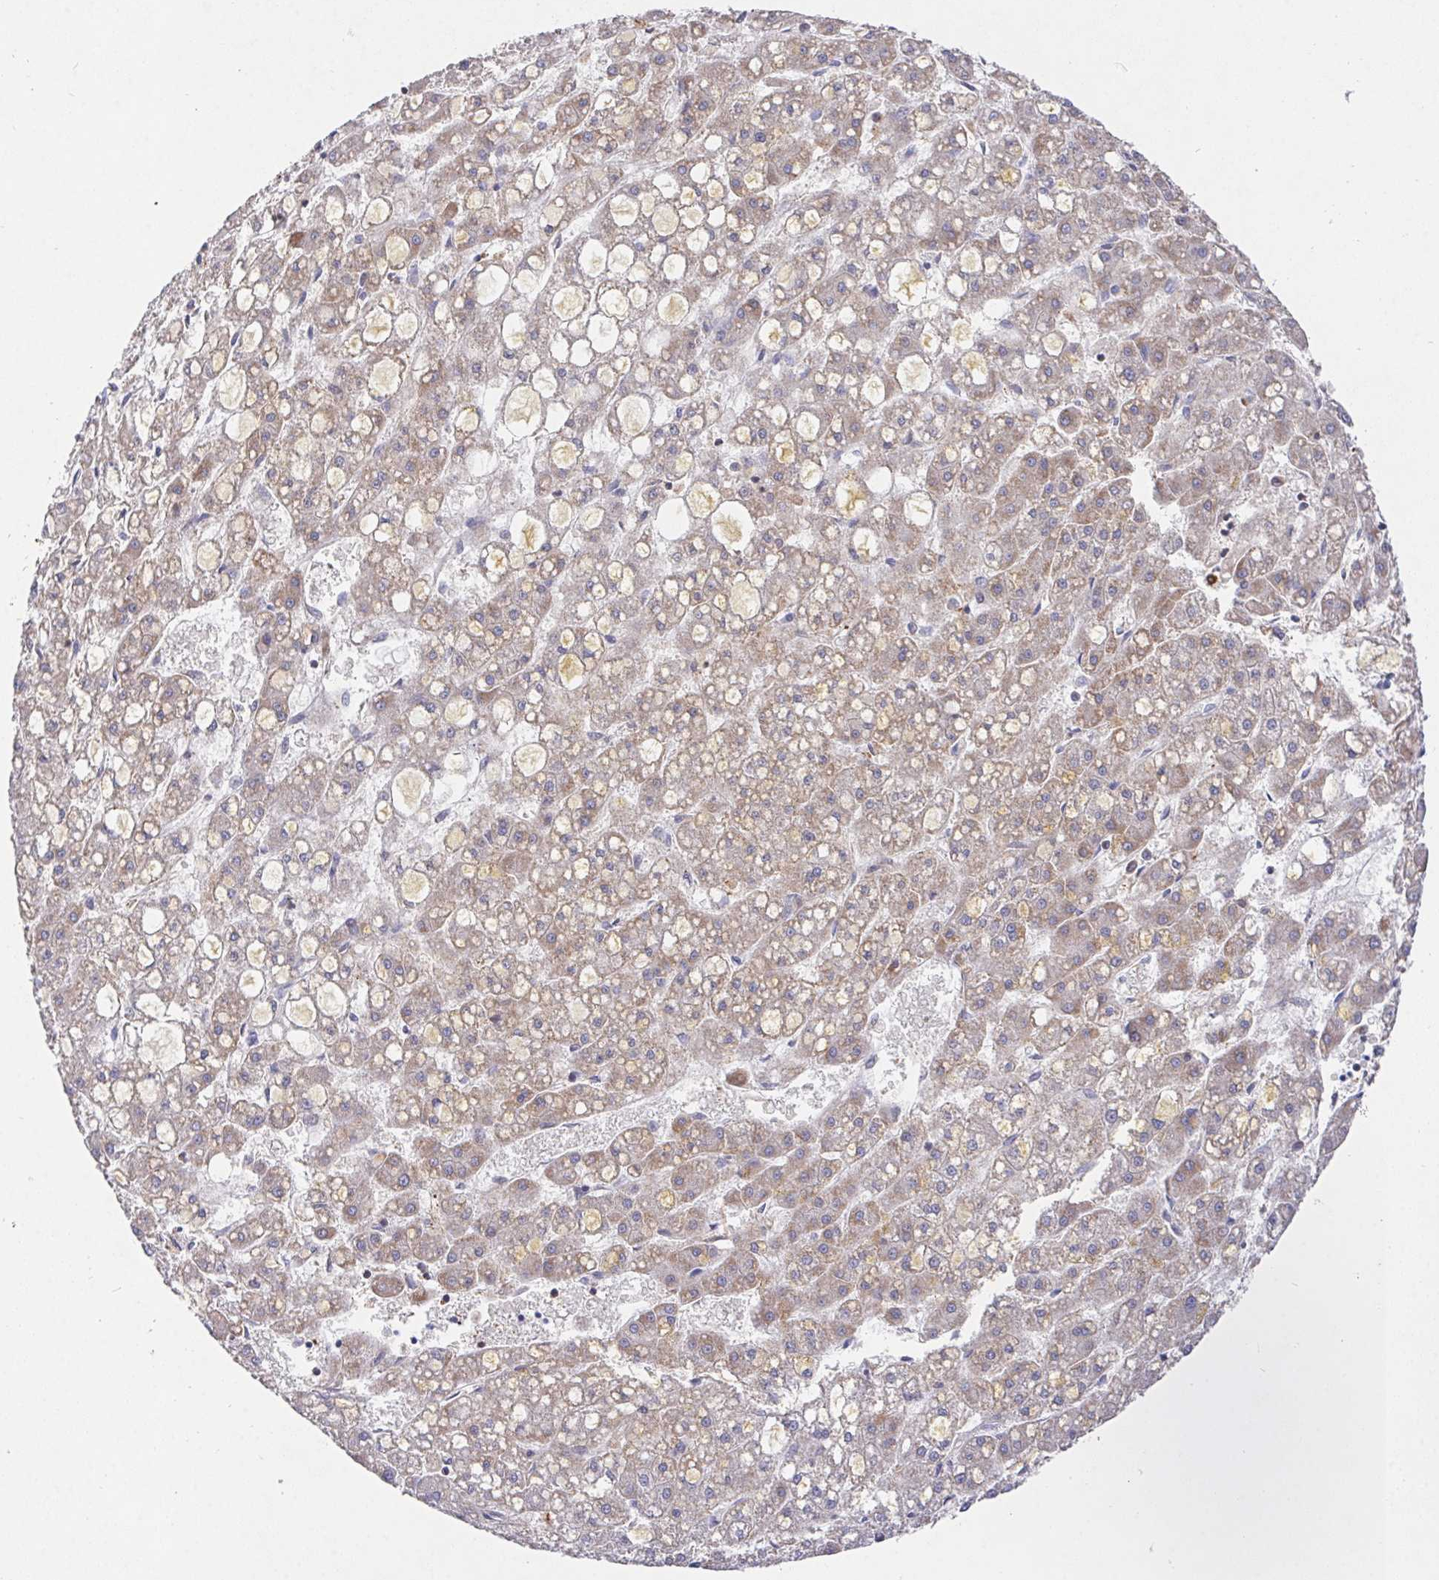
{"staining": {"intensity": "weak", "quantity": ">75%", "location": "cytoplasmic/membranous"}, "tissue": "liver cancer", "cell_type": "Tumor cells", "image_type": "cancer", "snomed": [{"axis": "morphology", "description": "Carcinoma, Hepatocellular, NOS"}, {"axis": "topography", "description": "Liver"}], "caption": "Tumor cells reveal low levels of weak cytoplasmic/membranous positivity in about >75% of cells in human liver hepatocellular carcinoma.", "gene": "FAM241A", "patient": {"sex": "male", "age": 67}}